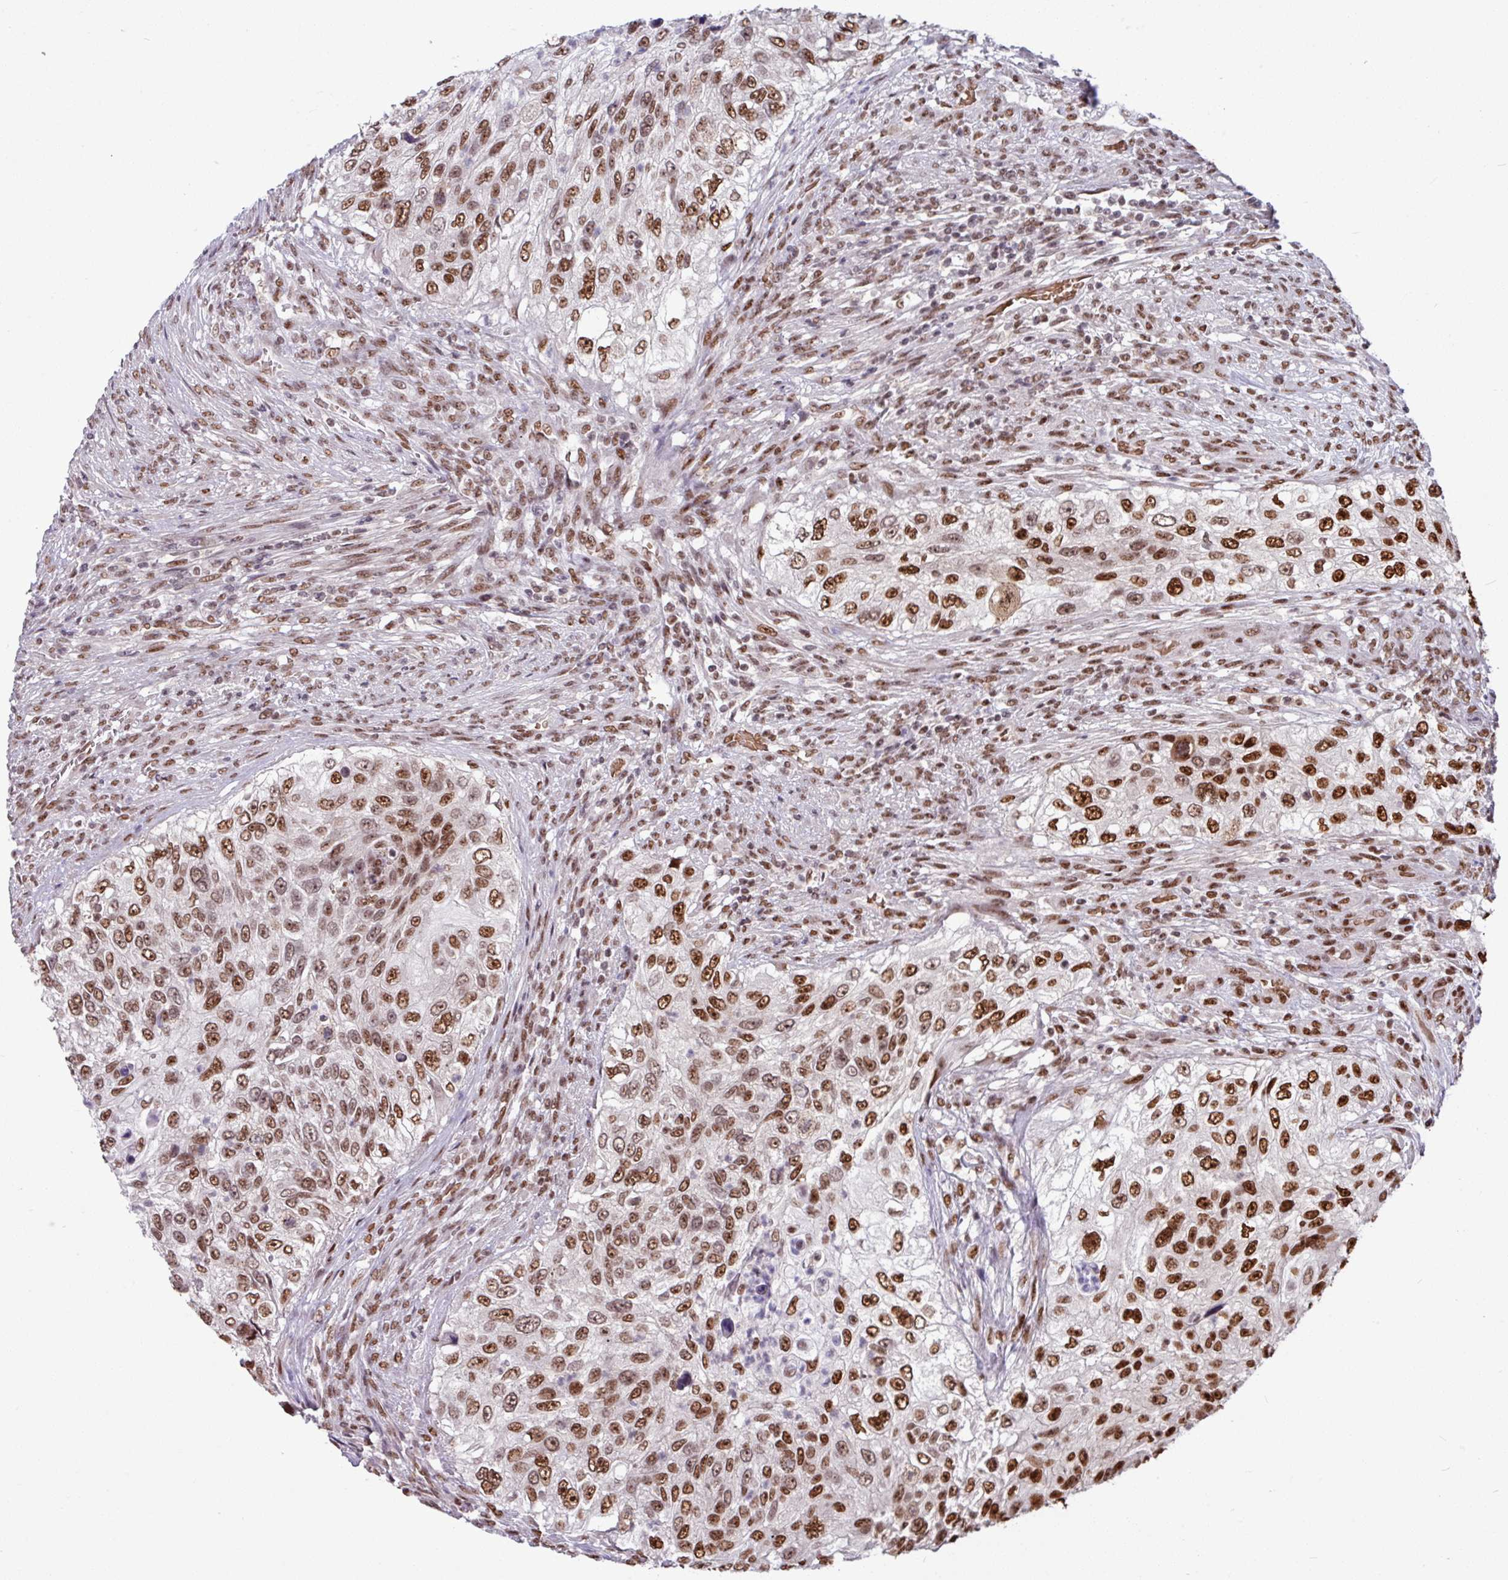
{"staining": {"intensity": "strong", "quantity": "25%-75%", "location": "nuclear"}, "tissue": "urothelial cancer", "cell_type": "Tumor cells", "image_type": "cancer", "snomed": [{"axis": "morphology", "description": "Urothelial carcinoma, High grade"}, {"axis": "topography", "description": "Urinary bladder"}], "caption": "Brown immunohistochemical staining in high-grade urothelial carcinoma exhibits strong nuclear expression in about 25%-75% of tumor cells. Ihc stains the protein in brown and the nuclei are stained blue.", "gene": "TDG", "patient": {"sex": "female", "age": 60}}